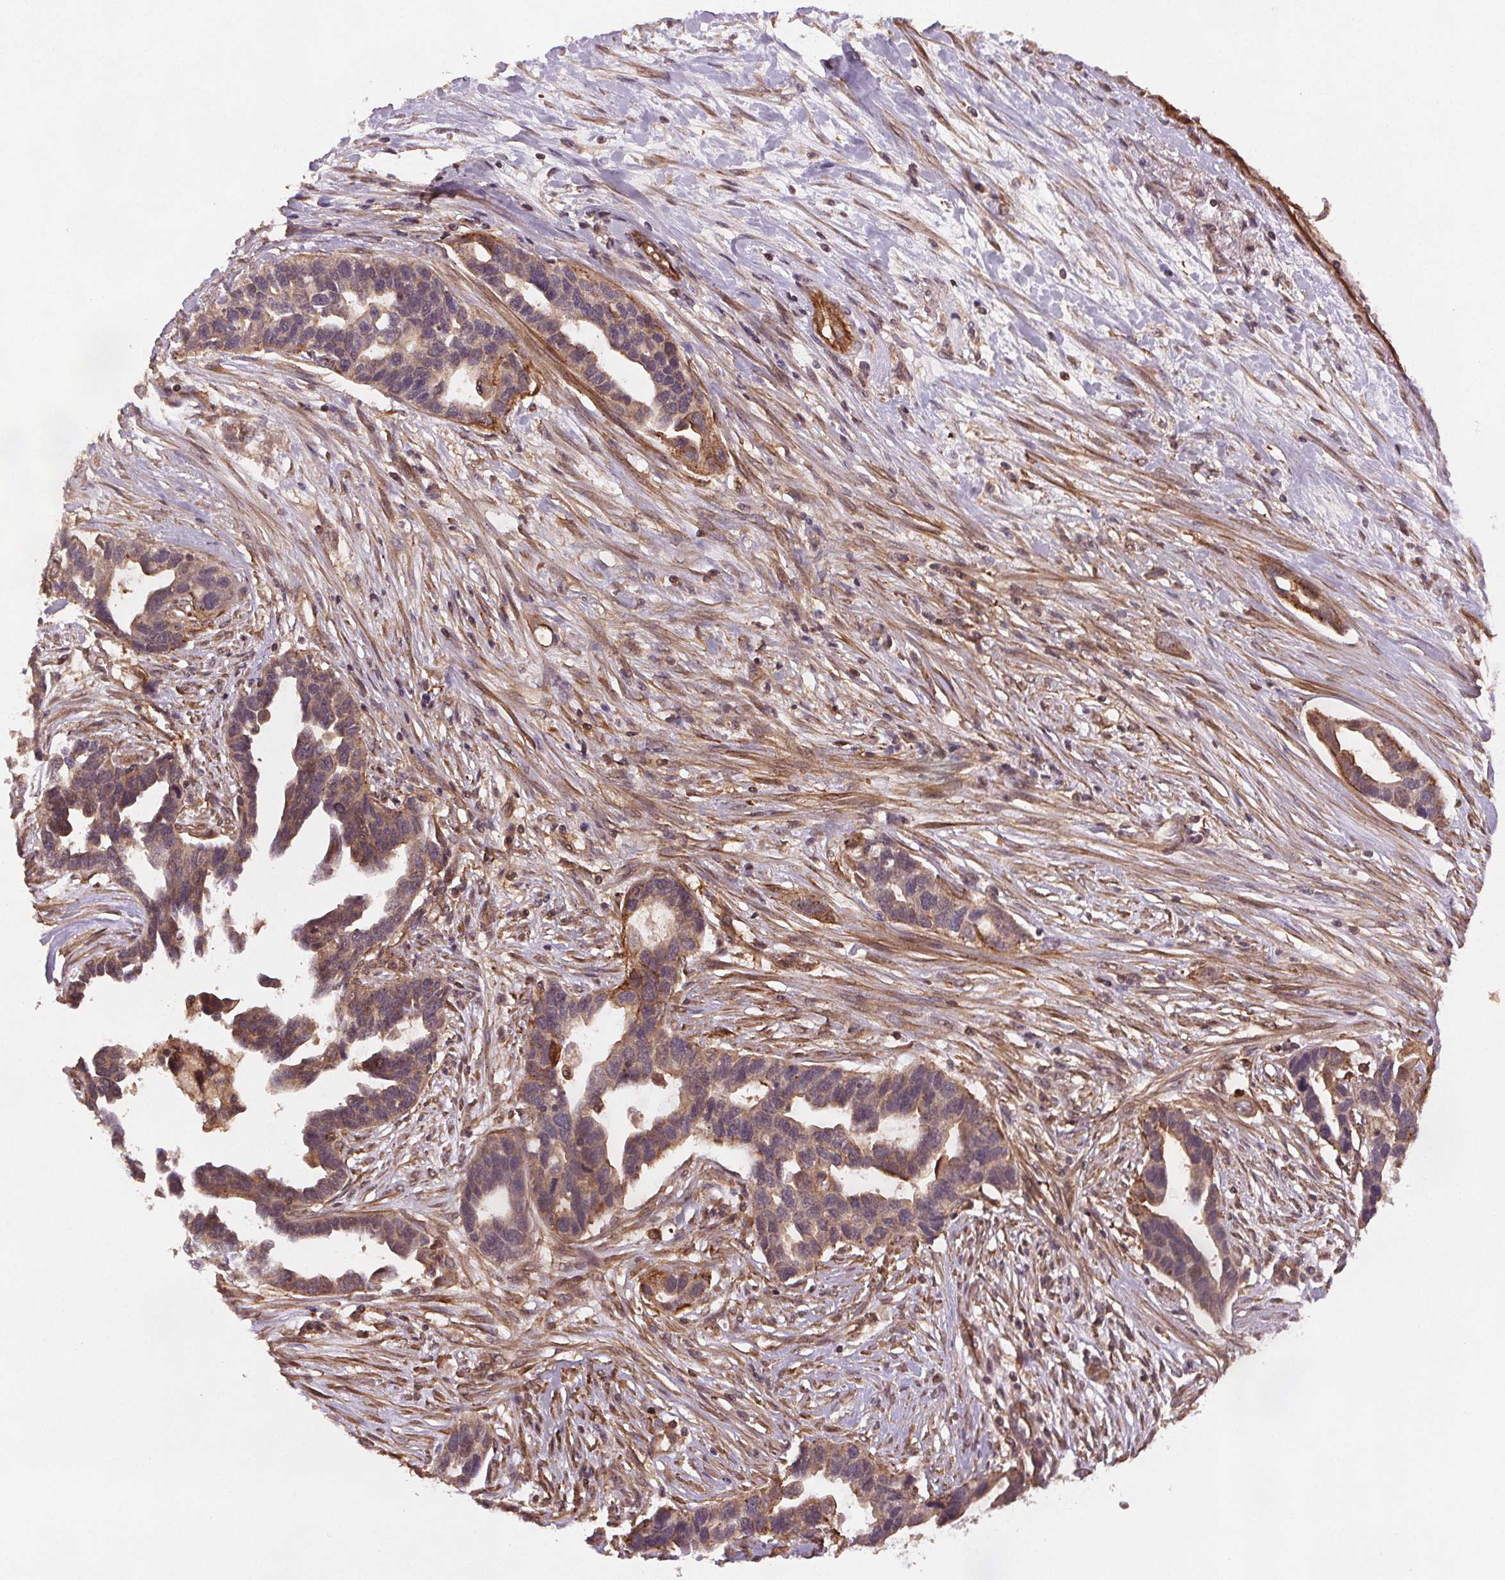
{"staining": {"intensity": "weak", "quantity": "<25%", "location": "cytoplasmic/membranous"}, "tissue": "ovarian cancer", "cell_type": "Tumor cells", "image_type": "cancer", "snomed": [{"axis": "morphology", "description": "Cystadenocarcinoma, serous, NOS"}, {"axis": "topography", "description": "Ovary"}], "caption": "This is a histopathology image of immunohistochemistry (IHC) staining of serous cystadenocarcinoma (ovarian), which shows no expression in tumor cells.", "gene": "SEC14L2", "patient": {"sex": "female", "age": 54}}